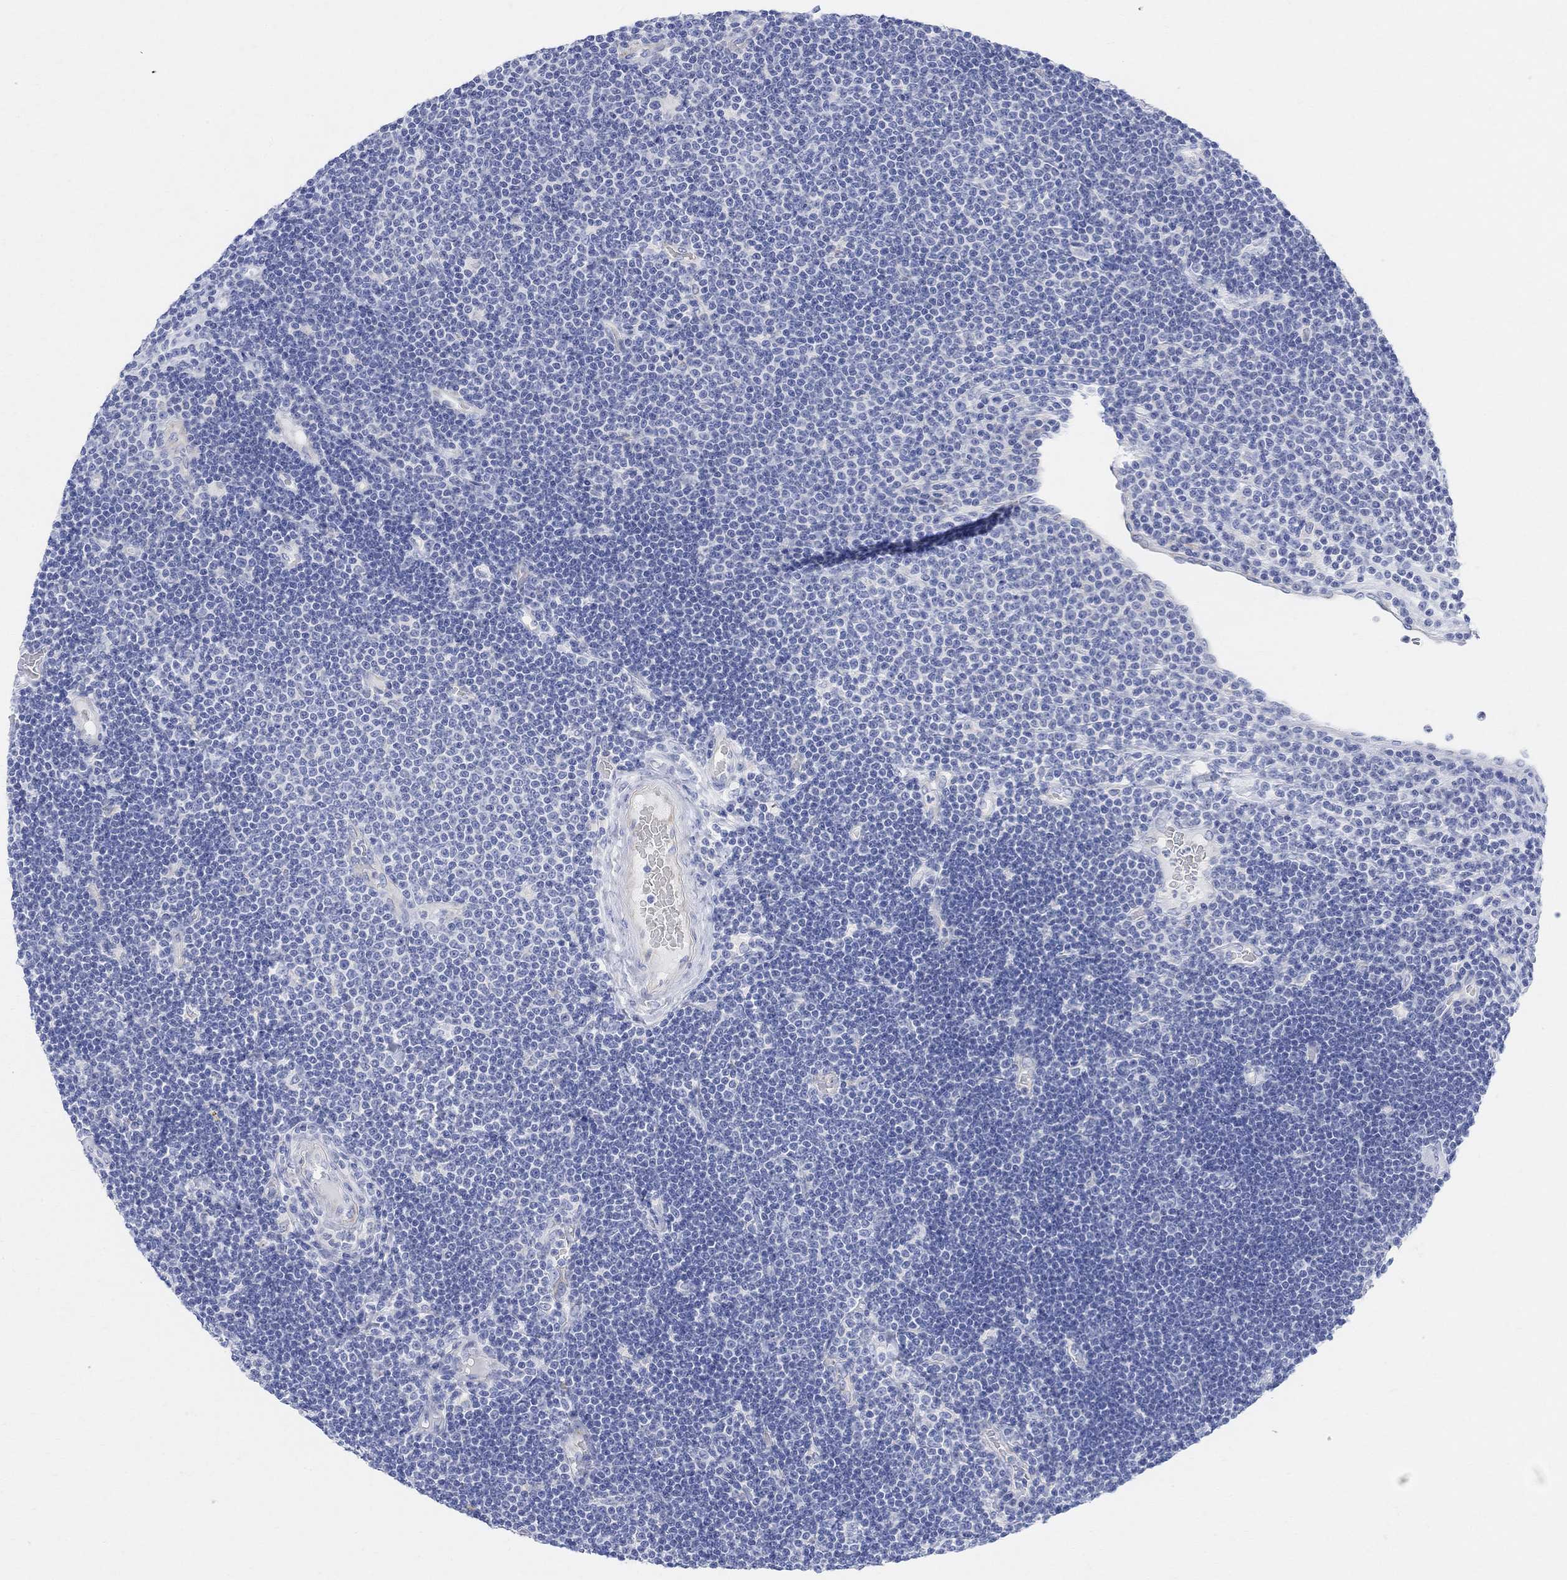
{"staining": {"intensity": "negative", "quantity": "none", "location": "none"}, "tissue": "lymphoma", "cell_type": "Tumor cells", "image_type": "cancer", "snomed": [{"axis": "morphology", "description": "Malignant lymphoma, non-Hodgkin's type, Low grade"}, {"axis": "topography", "description": "Brain"}], "caption": "Protein analysis of low-grade malignant lymphoma, non-Hodgkin's type reveals no significant positivity in tumor cells.", "gene": "RETNLB", "patient": {"sex": "female", "age": 66}}